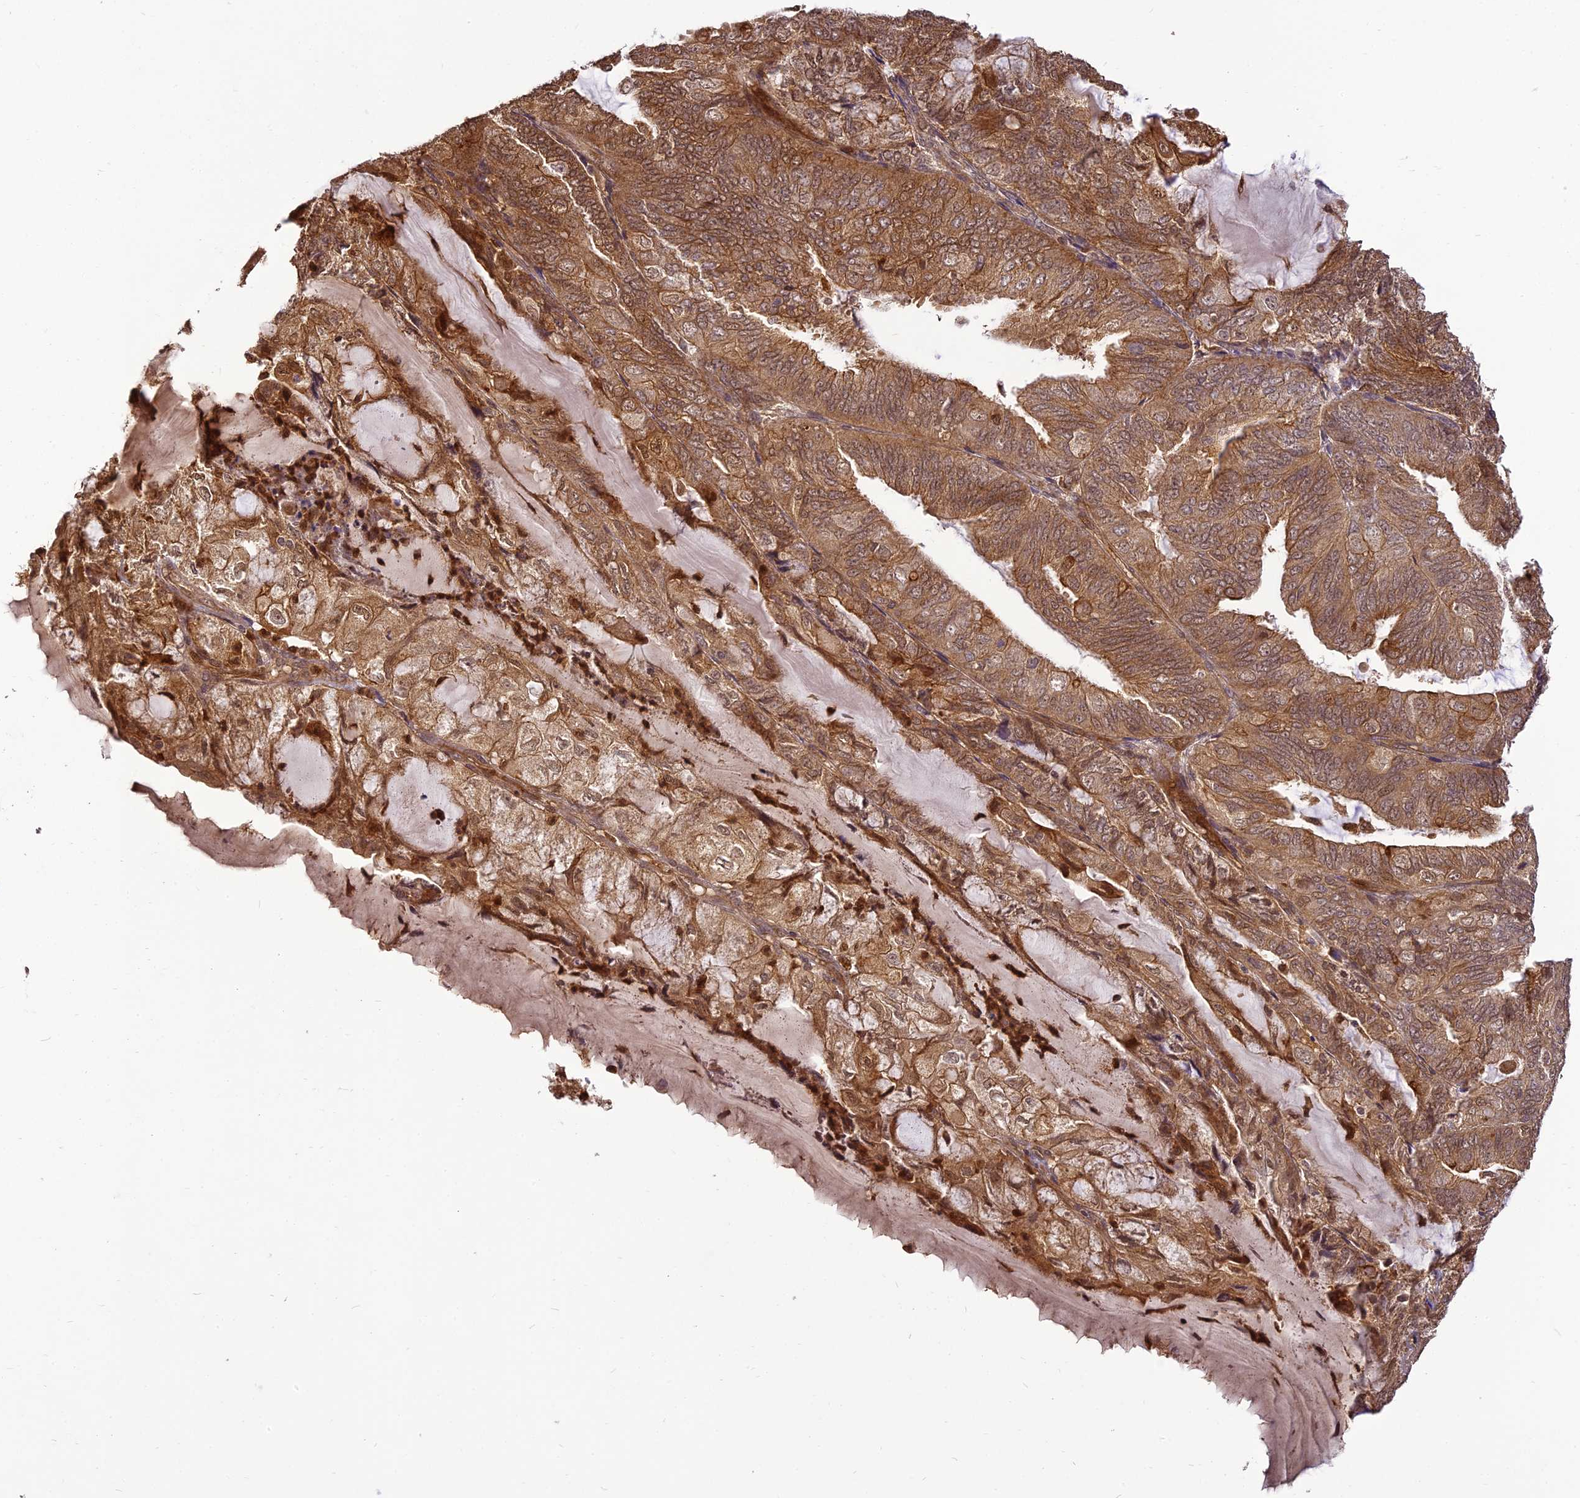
{"staining": {"intensity": "moderate", "quantity": ">75%", "location": "cytoplasmic/membranous"}, "tissue": "endometrial cancer", "cell_type": "Tumor cells", "image_type": "cancer", "snomed": [{"axis": "morphology", "description": "Adenocarcinoma, NOS"}, {"axis": "topography", "description": "Endometrium"}], "caption": "Moderate cytoplasmic/membranous expression is identified in about >75% of tumor cells in endometrial adenocarcinoma. Using DAB (brown) and hematoxylin (blue) stains, captured at high magnification using brightfield microscopy.", "gene": "BCDIN3D", "patient": {"sex": "female", "age": 81}}